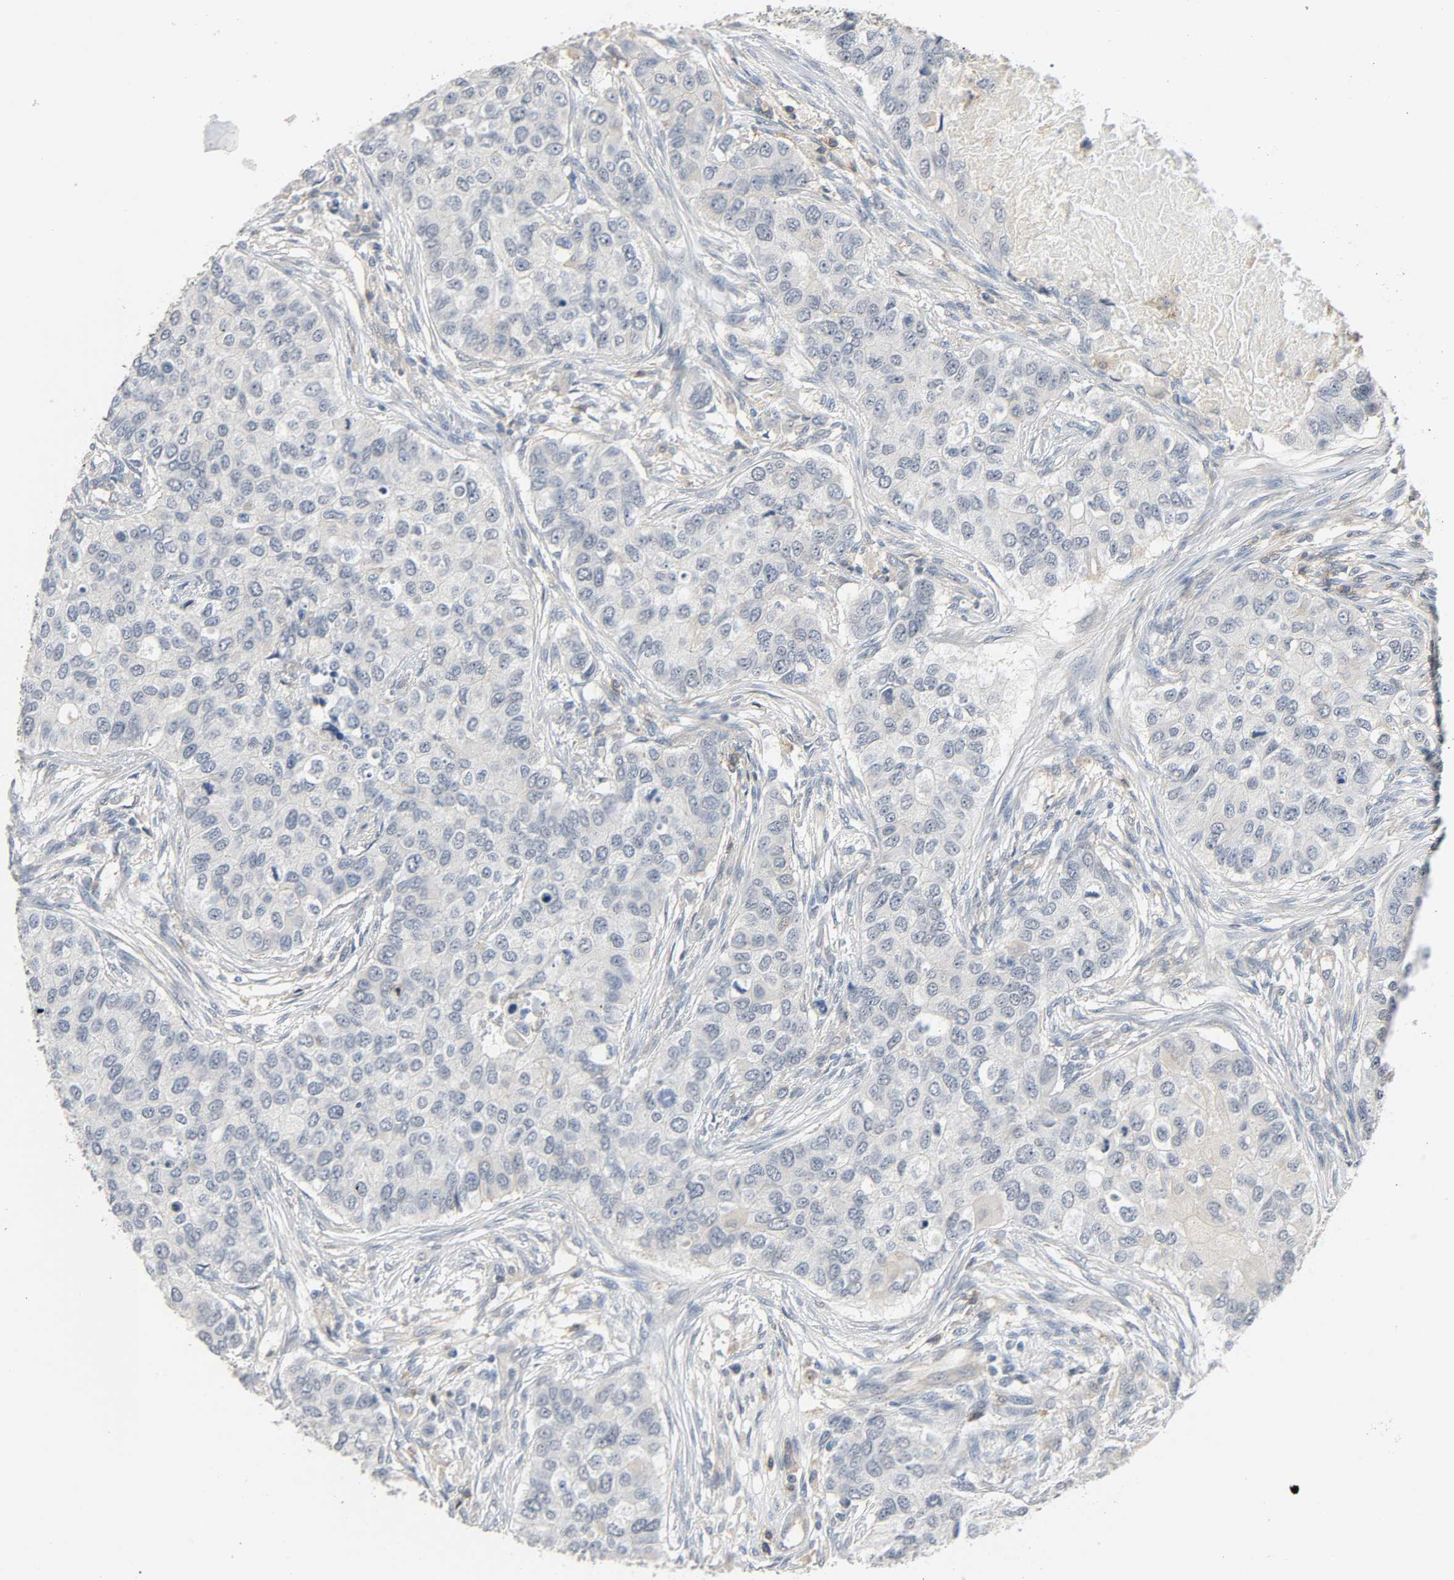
{"staining": {"intensity": "weak", "quantity": "25%-75%", "location": "cytoplasmic/membranous"}, "tissue": "breast cancer", "cell_type": "Tumor cells", "image_type": "cancer", "snomed": [{"axis": "morphology", "description": "Normal tissue, NOS"}, {"axis": "morphology", "description": "Duct carcinoma"}, {"axis": "topography", "description": "Breast"}], "caption": "Breast cancer stained with DAB immunohistochemistry (IHC) demonstrates low levels of weak cytoplasmic/membranous expression in approximately 25%-75% of tumor cells. Nuclei are stained in blue.", "gene": "CD4", "patient": {"sex": "female", "age": 49}}